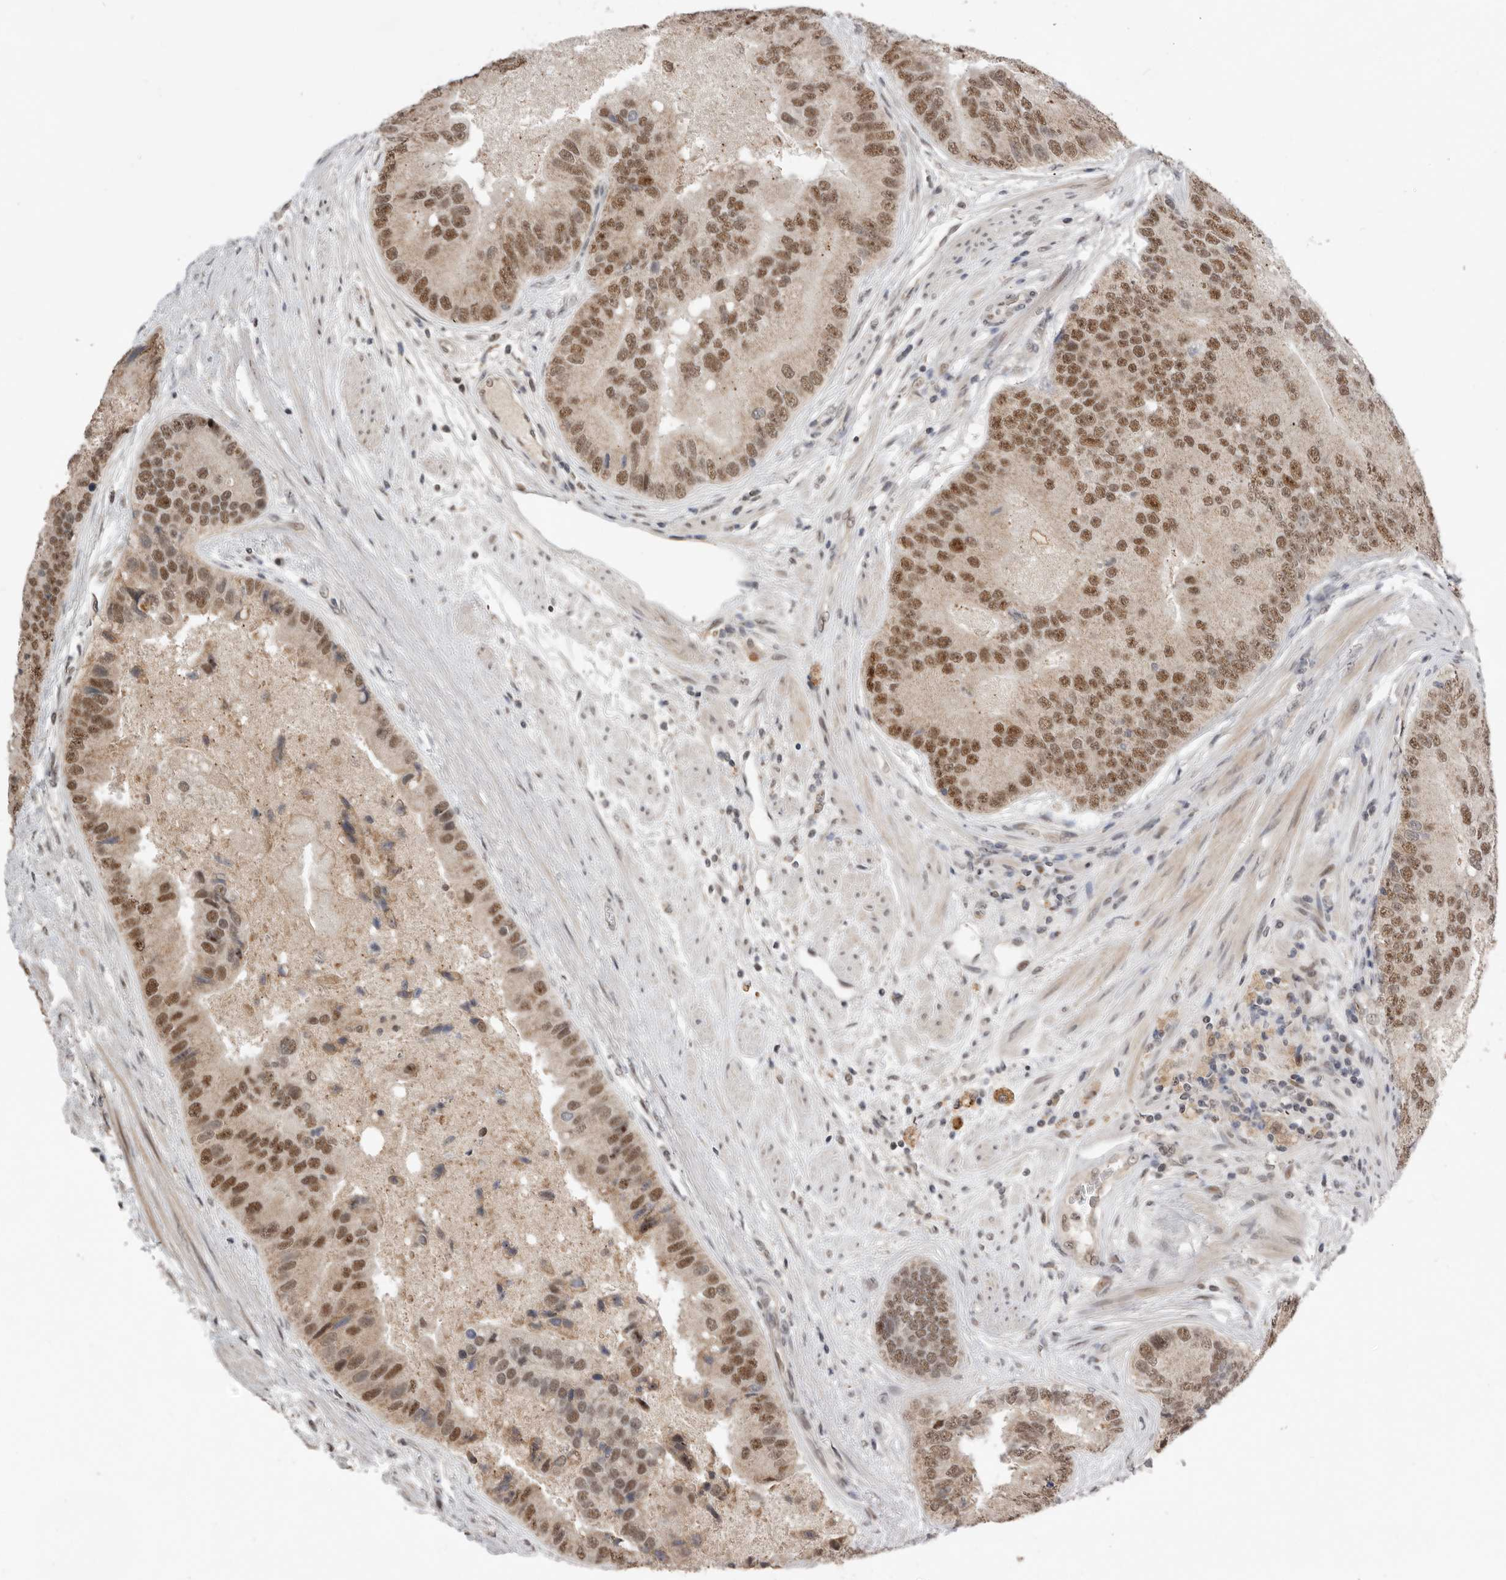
{"staining": {"intensity": "moderate", "quantity": ">75%", "location": "nuclear"}, "tissue": "prostate cancer", "cell_type": "Tumor cells", "image_type": "cancer", "snomed": [{"axis": "morphology", "description": "Adenocarcinoma, High grade"}, {"axis": "topography", "description": "Prostate"}], "caption": "Tumor cells display medium levels of moderate nuclear expression in about >75% of cells in prostate cancer.", "gene": "BRCA2", "patient": {"sex": "male", "age": 70}}